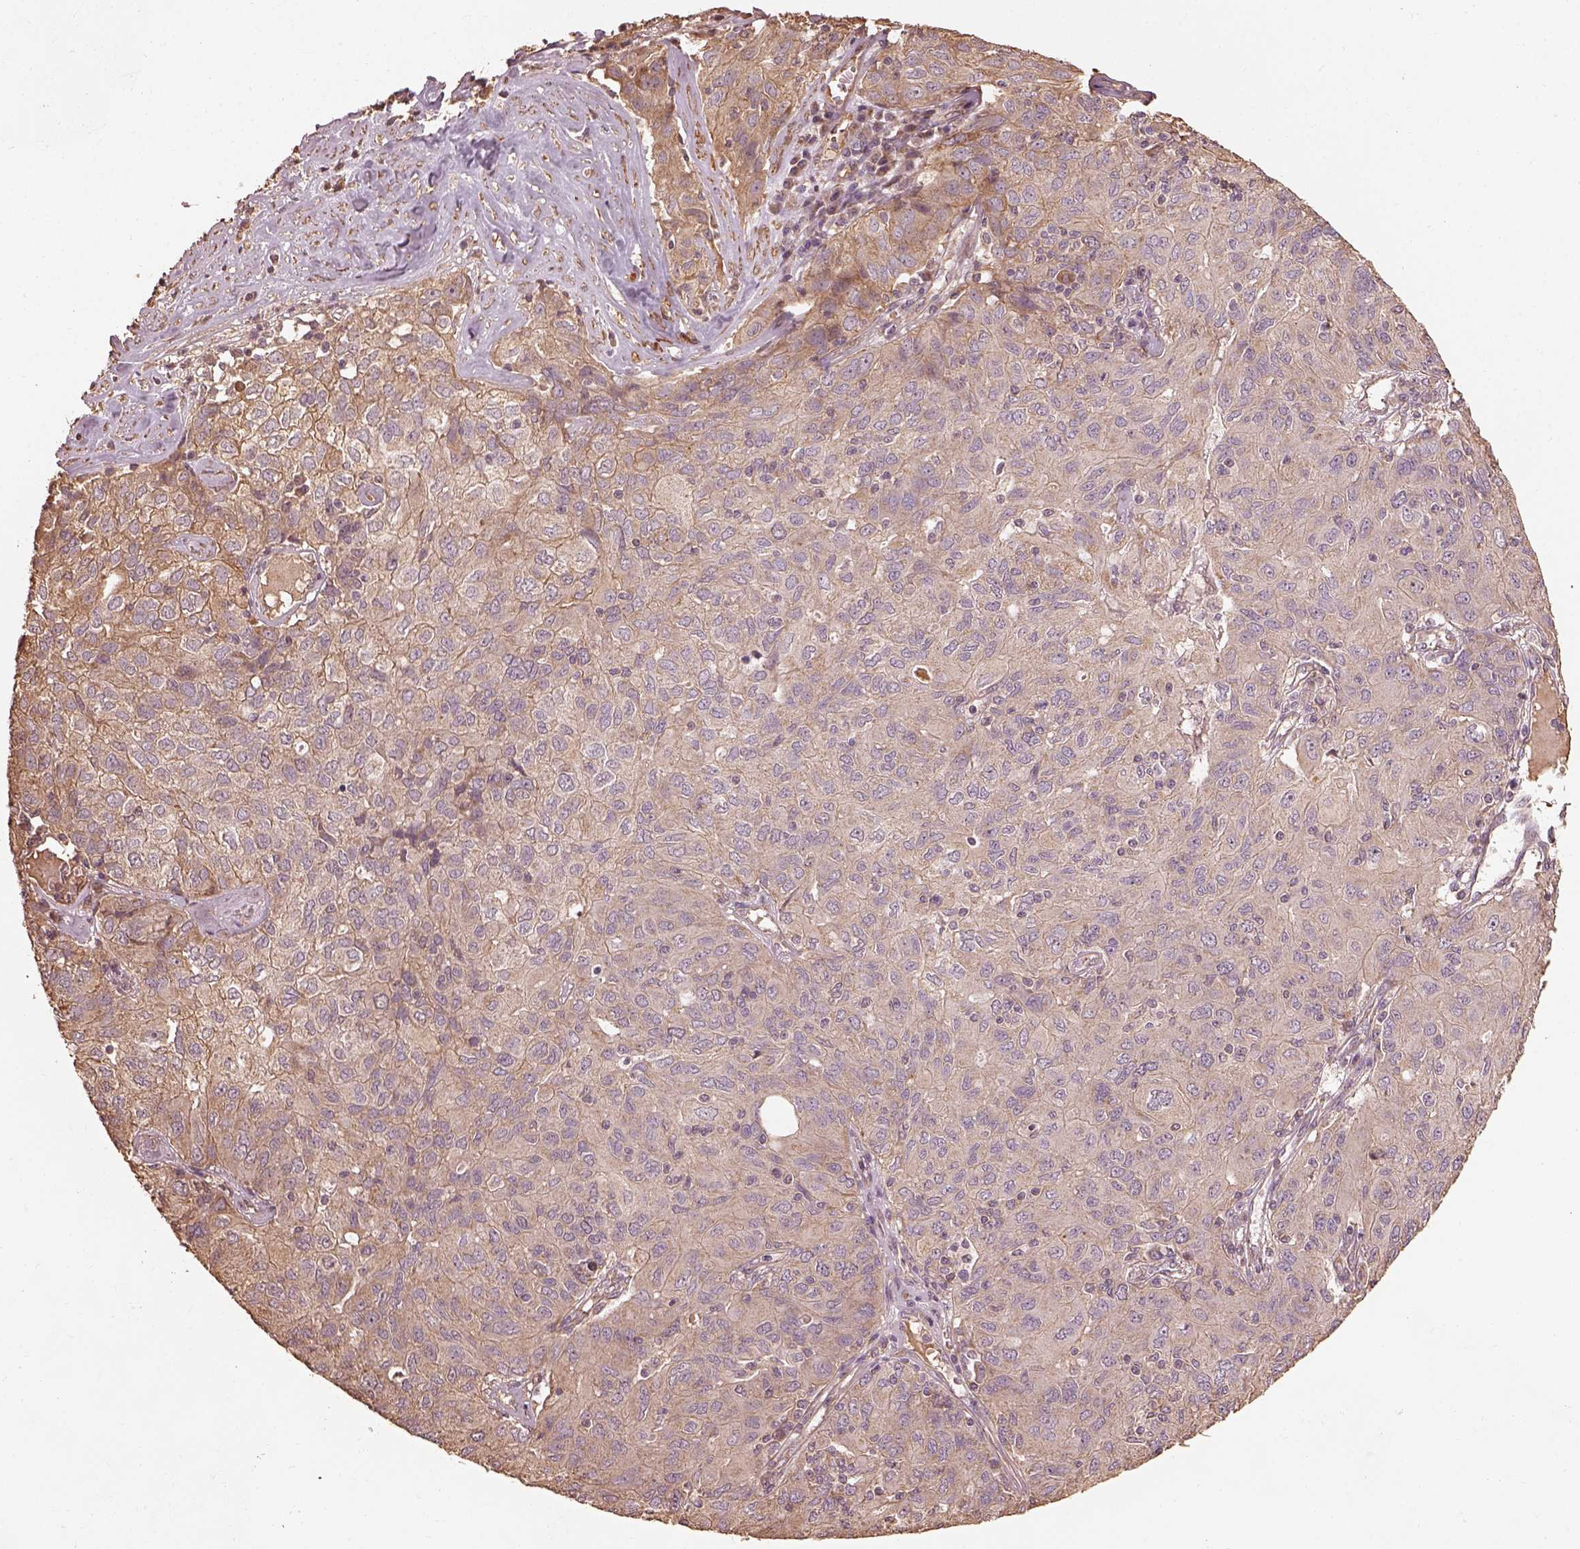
{"staining": {"intensity": "moderate", "quantity": "<25%", "location": "cytoplasmic/membranous"}, "tissue": "ovarian cancer", "cell_type": "Tumor cells", "image_type": "cancer", "snomed": [{"axis": "morphology", "description": "Carcinoma, endometroid"}, {"axis": "topography", "description": "Ovary"}], "caption": "Tumor cells reveal low levels of moderate cytoplasmic/membranous positivity in about <25% of cells in ovarian cancer (endometroid carcinoma).", "gene": "METTL4", "patient": {"sex": "female", "age": 50}}